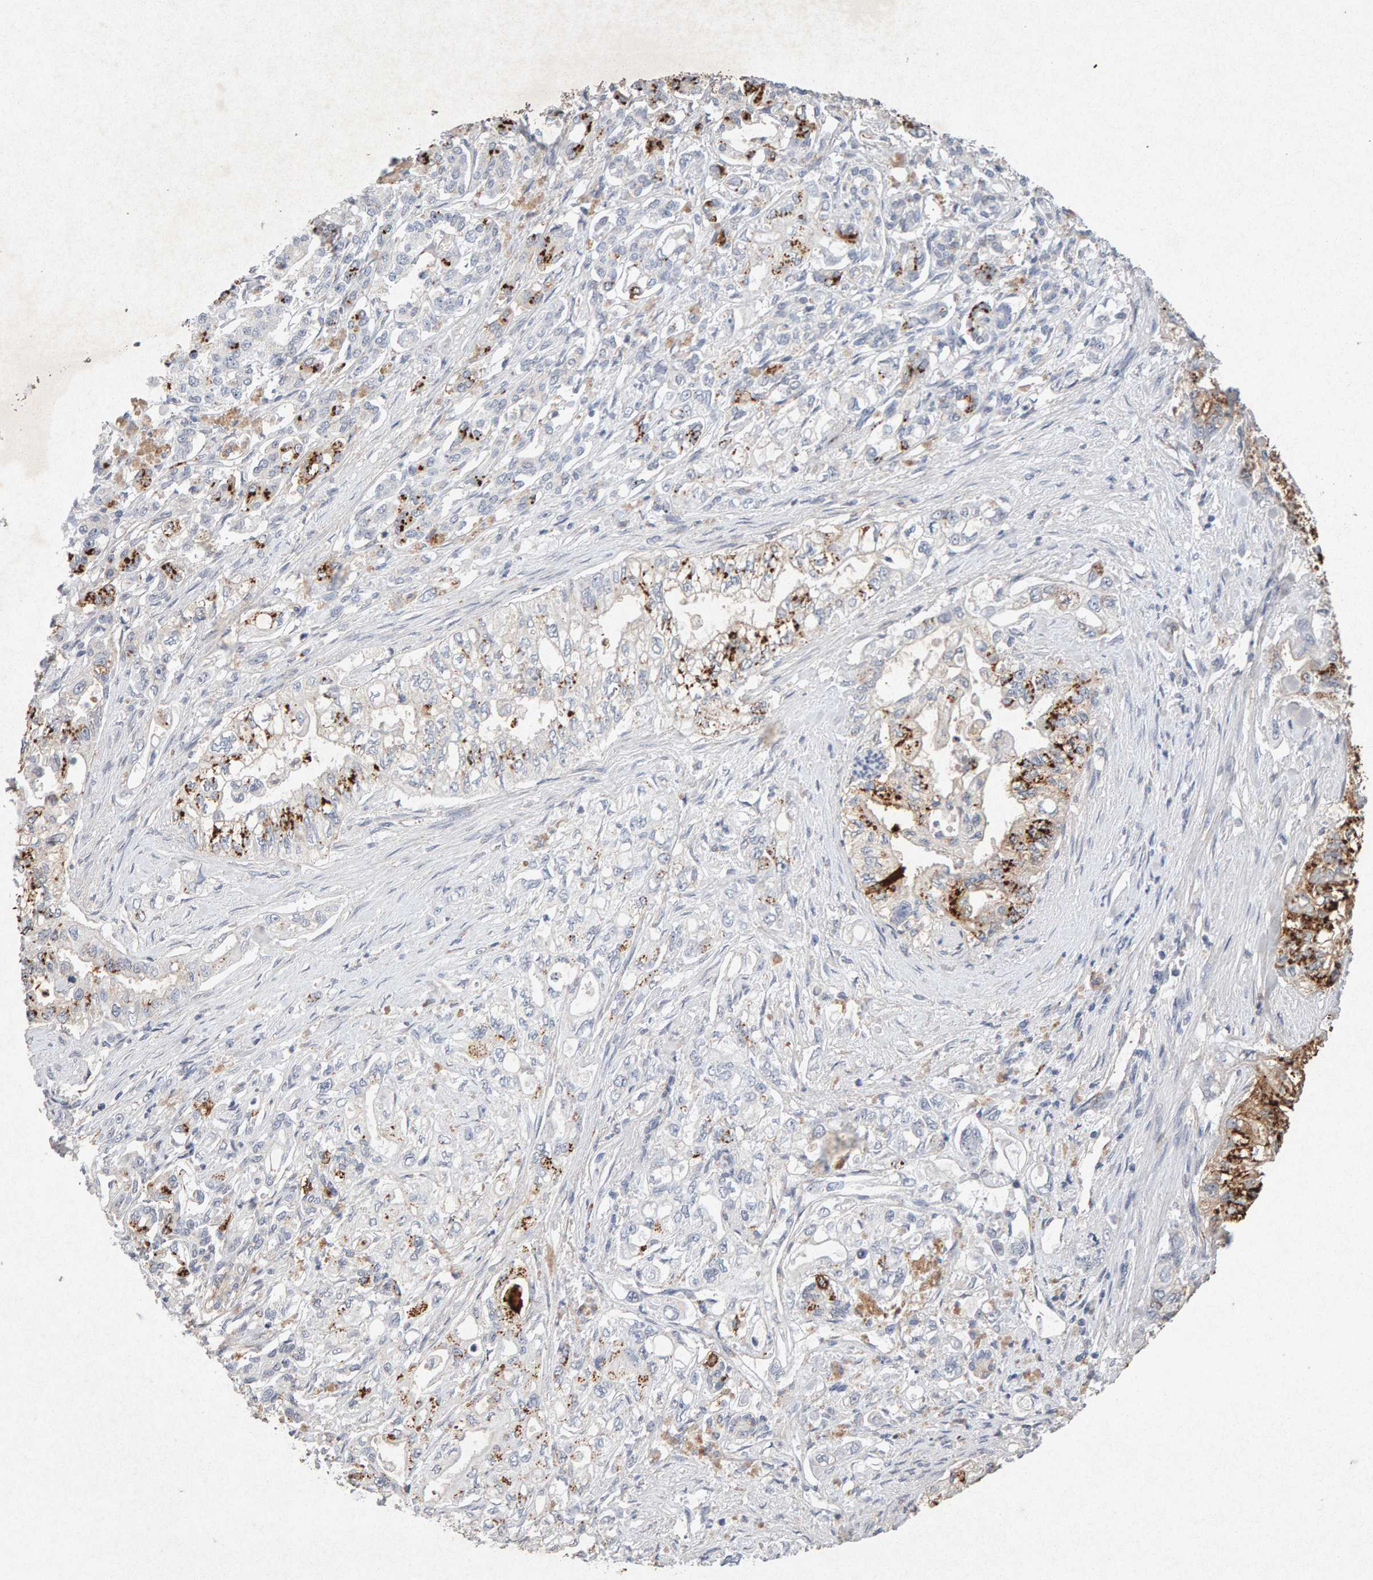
{"staining": {"intensity": "strong", "quantity": "25%-75%", "location": "cytoplasmic/membranous"}, "tissue": "pancreatic cancer", "cell_type": "Tumor cells", "image_type": "cancer", "snomed": [{"axis": "morphology", "description": "Normal tissue, NOS"}, {"axis": "topography", "description": "Pancreas"}], "caption": "A high amount of strong cytoplasmic/membranous expression is appreciated in about 25%-75% of tumor cells in pancreatic cancer tissue.", "gene": "PTPRM", "patient": {"sex": "male", "age": 42}}